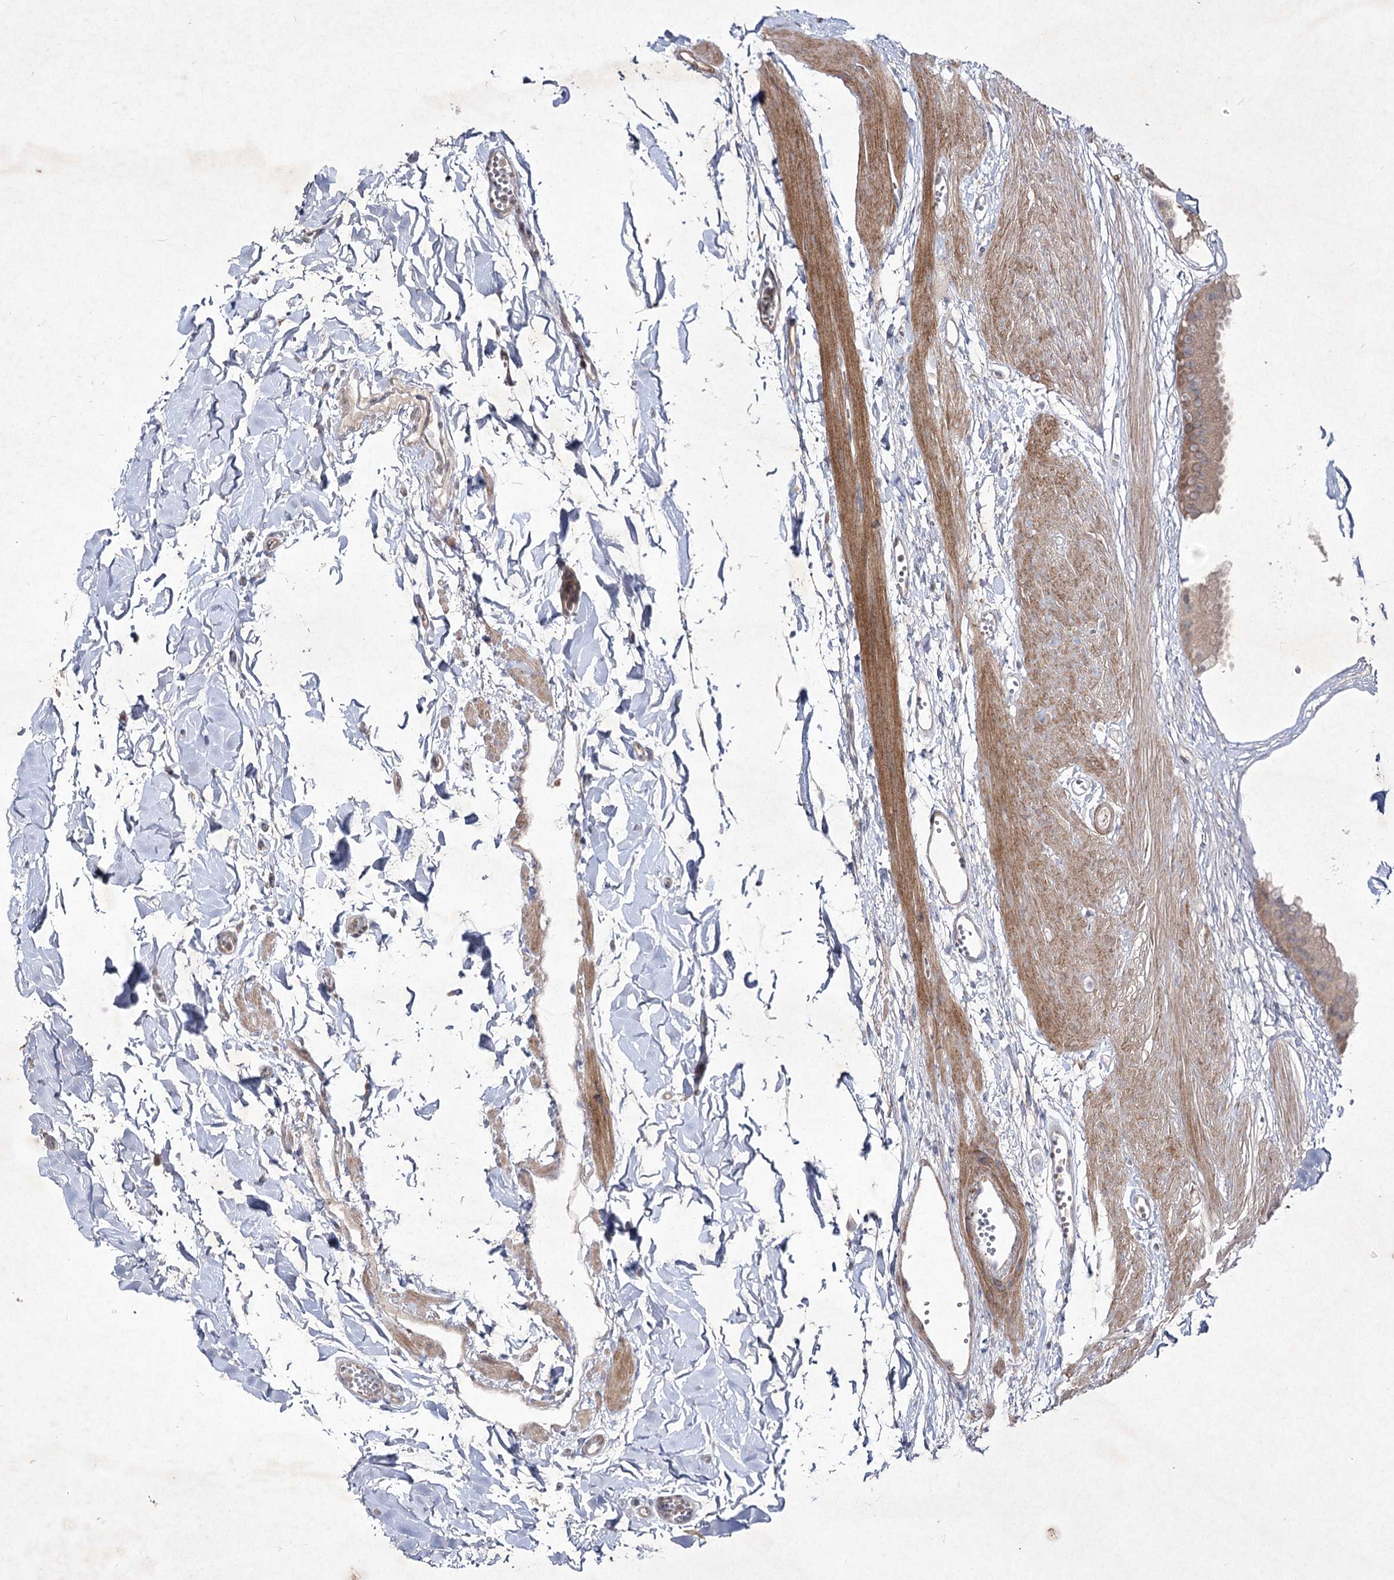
{"staining": {"intensity": "moderate", "quantity": ">75%", "location": "cytoplasmic/membranous"}, "tissue": "gallbladder", "cell_type": "Glandular cells", "image_type": "normal", "snomed": [{"axis": "morphology", "description": "Normal tissue, NOS"}, {"axis": "topography", "description": "Gallbladder"}], "caption": "Normal gallbladder was stained to show a protein in brown. There is medium levels of moderate cytoplasmic/membranous staining in approximately >75% of glandular cells.", "gene": "CIB2", "patient": {"sex": "female", "age": 64}}